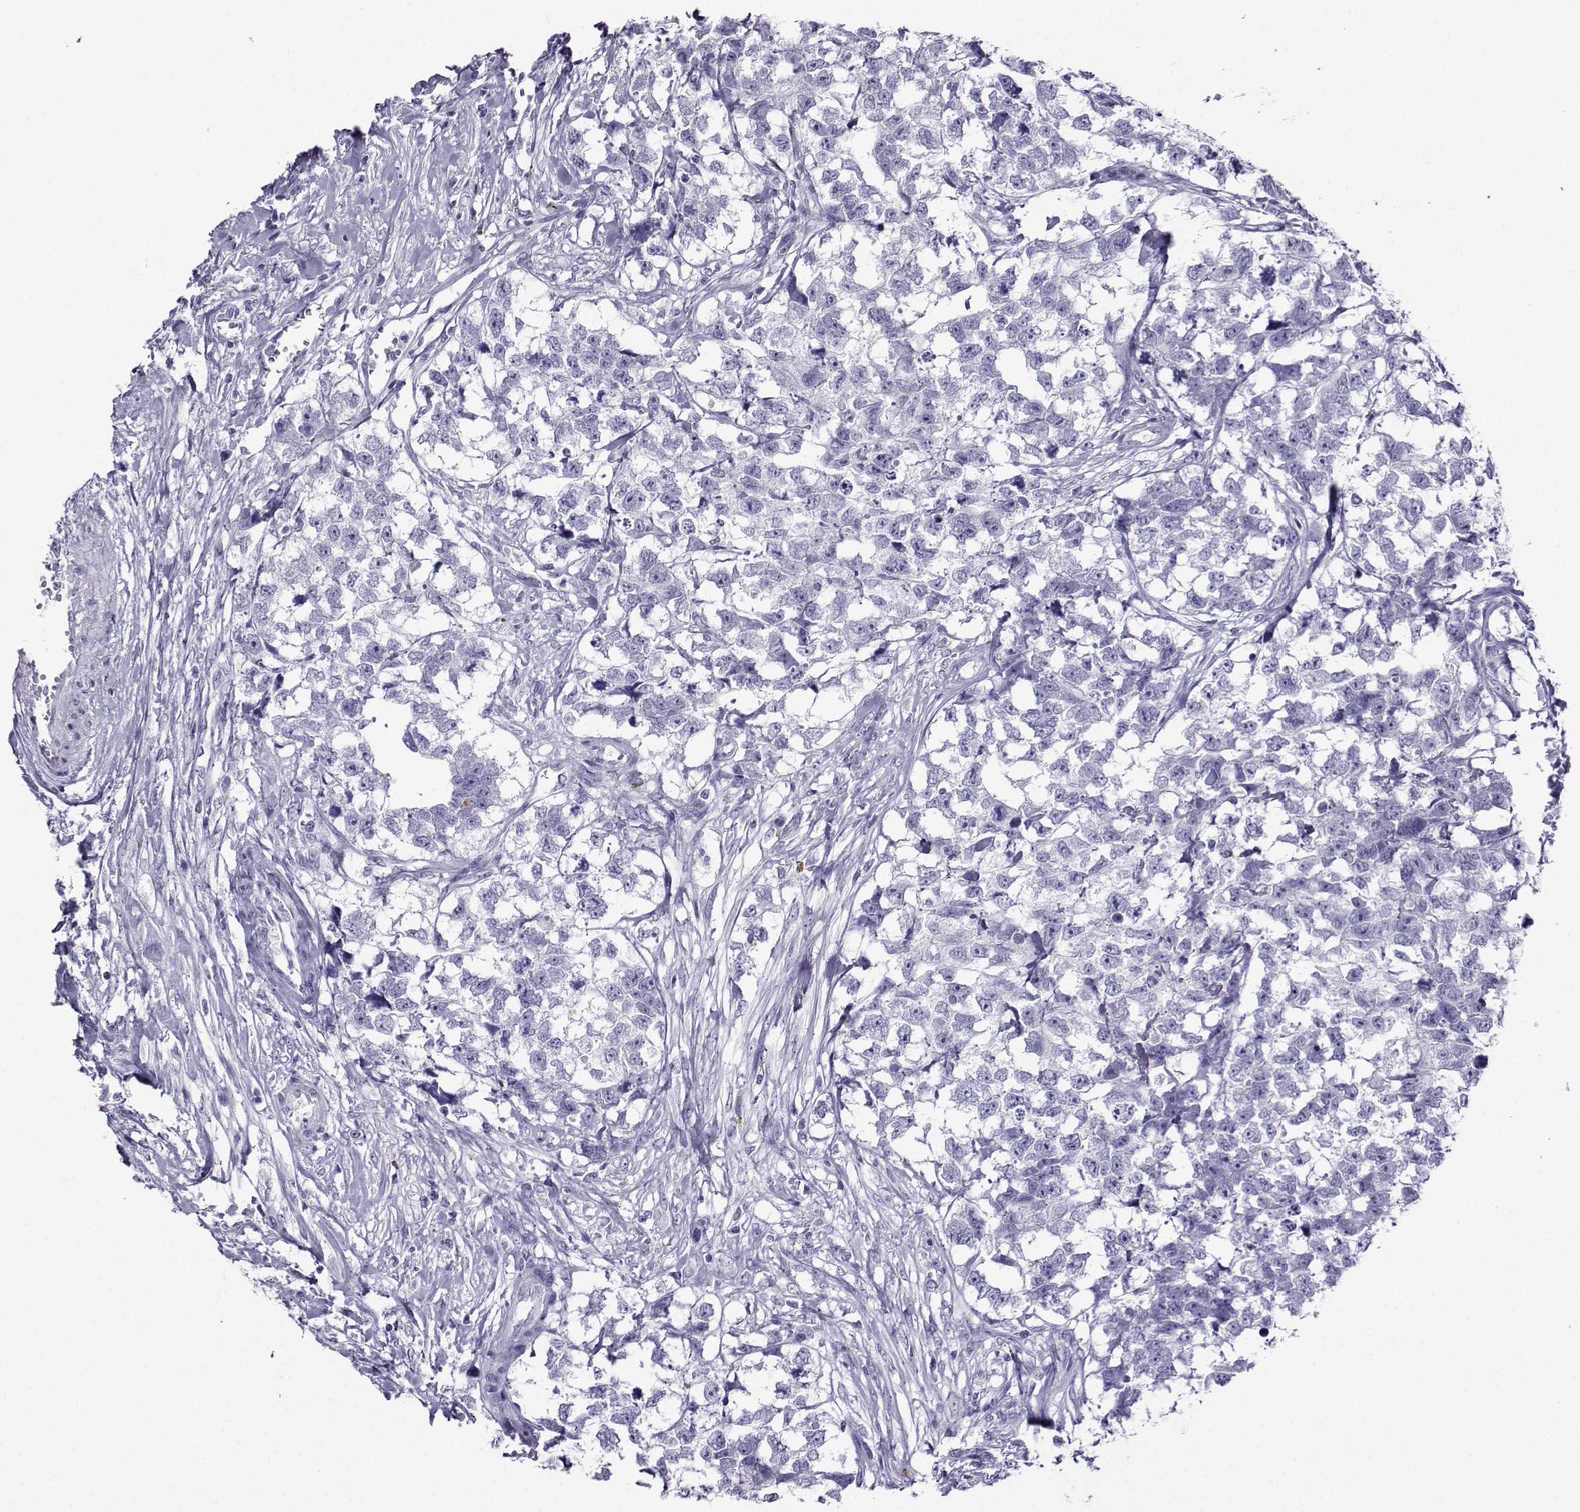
{"staining": {"intensity": "negative", "quantity": "none", "location": "none"}, "tissue": "testis cancer", "cell_type": "Tumor cells", "image_type": "cancer", "snomed": [{"axis": "morphology", "description": "Carcinoma, Embryonal, NOS"}, {"axis": "morphology", "description": "Teratoma, malignant, NOS"}, {"axis": "topography", "description": "Testis"}], "caption": "The image demonstrates no staining of tumor cells in testis cancer.", "gene": "CRYBB1", "patient": {"sex": "male", "age": 44}}